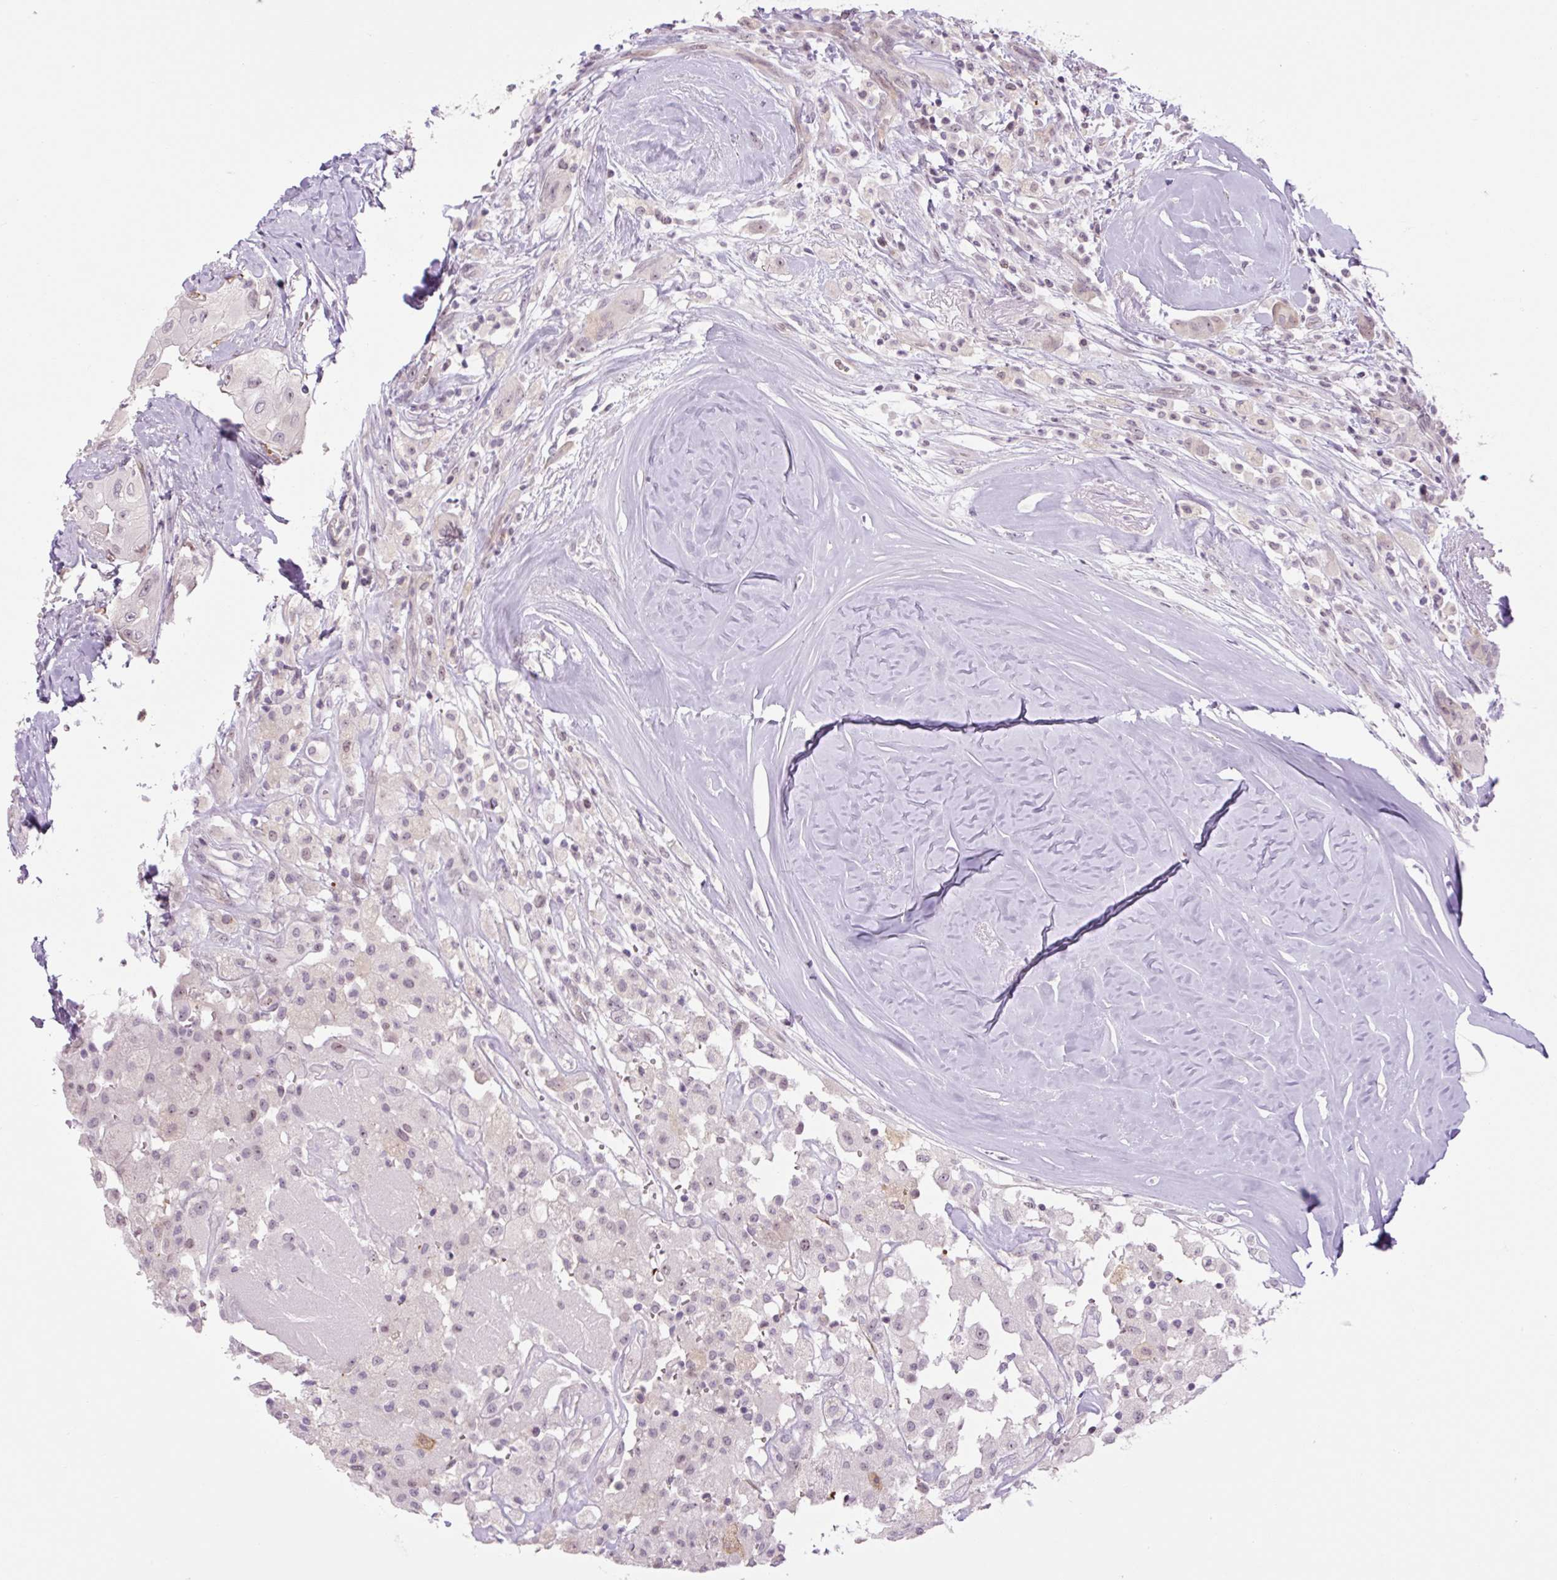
{"staining": {"intensity": "weak", "quantity": "<25%", "location": "nuclear"}, "tissue": "thyroid cancer", "cell_type": "Tumor cells", "image_type": "cancer", "snomed": [{"axis": "morphology", "description": "Normal tissue, NOS"}, {"axis": "morphology", "description": "Papillary adenocarcinoma, NOS"}, {"axis": "topography", "description": "Thyroid gland"}], "caption": "Immunohistochemical staining of human thyroid cancer displays no significant positivity in tumor cells. Brightfield microscopy of immunohistochemistry (IHC) stained with DAB (brown) and hematoxylin (blue), captured at high magnification.", "gene": "ZNF417", "patient": {"sex": "female", "age": 59}}